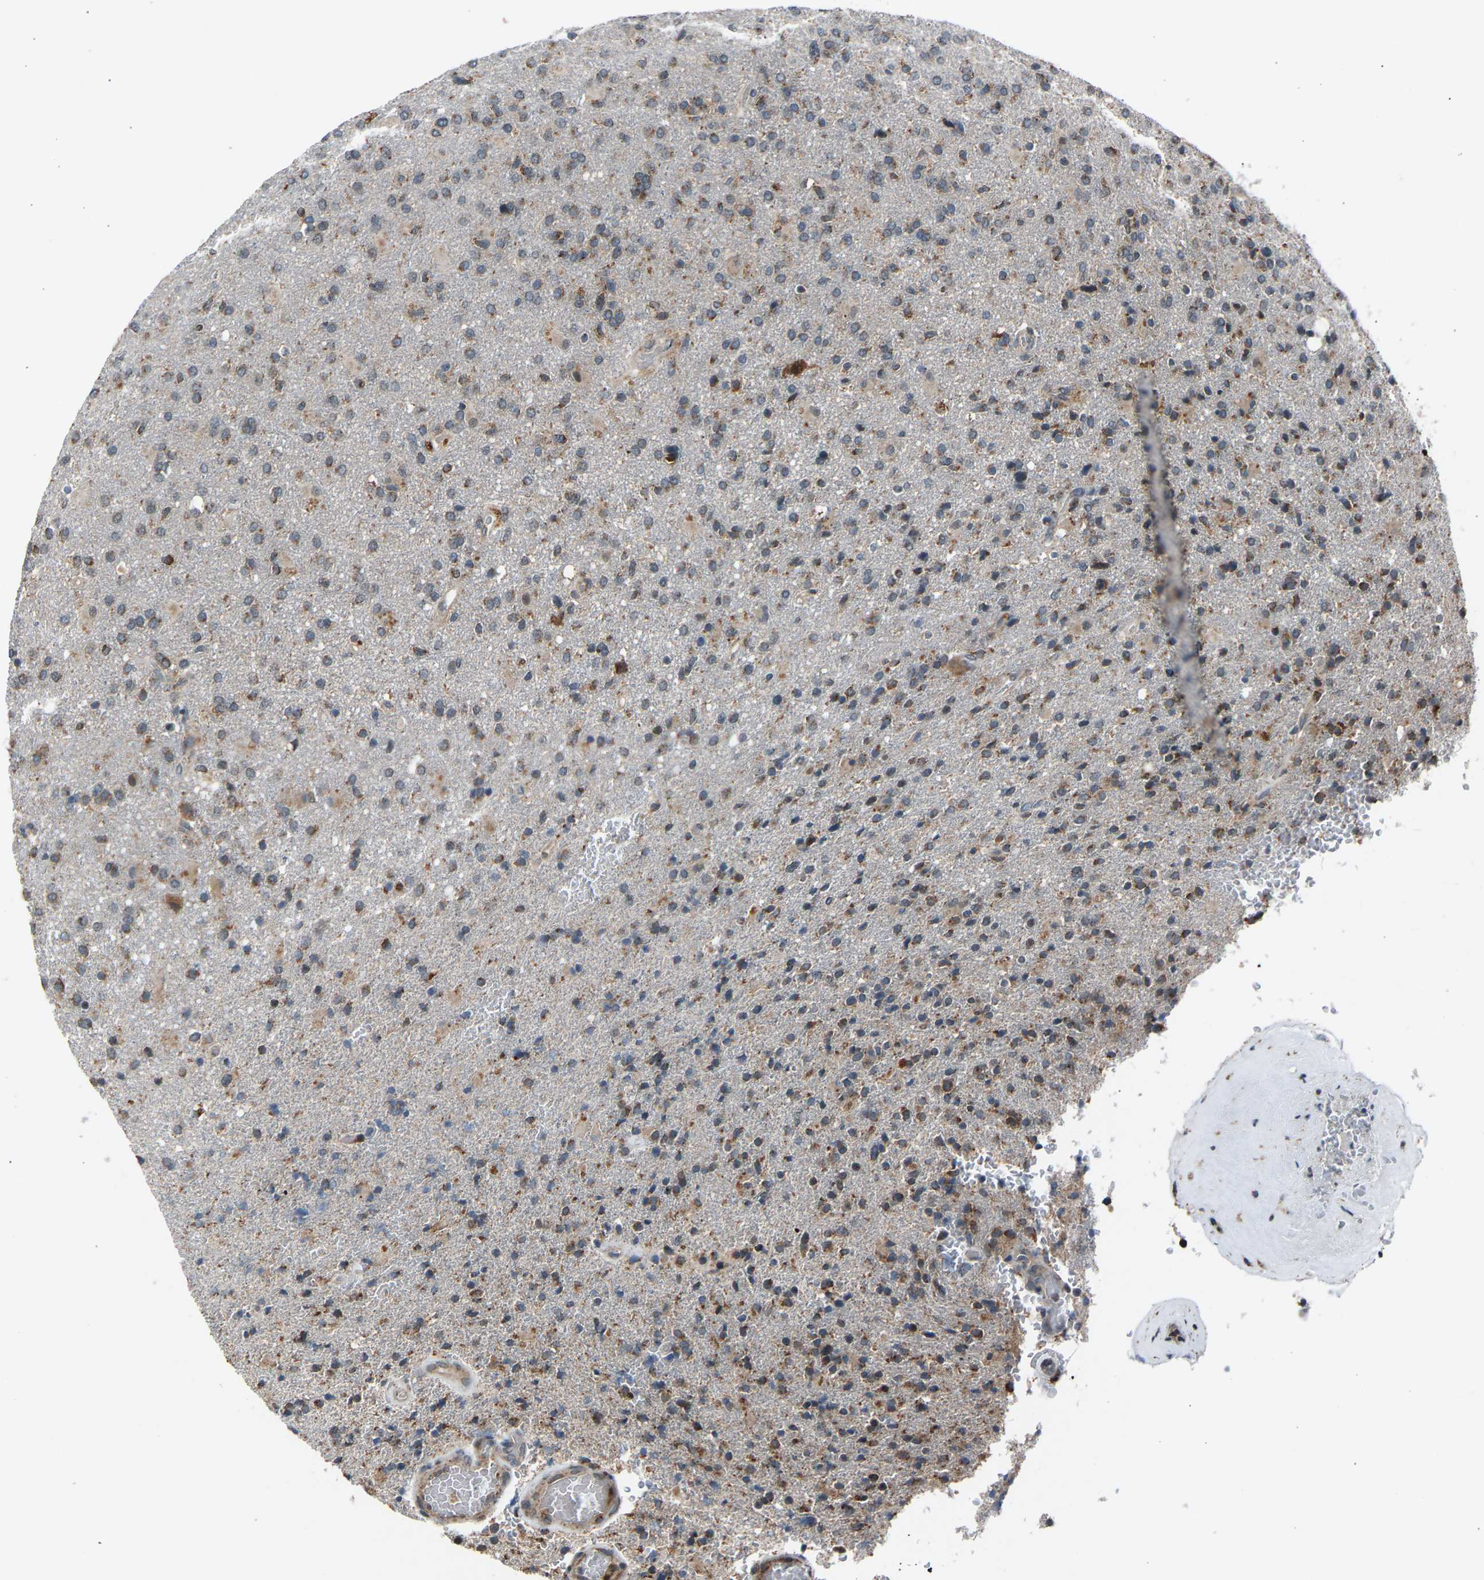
{"staining": {"intensity": "moderate", "quantity": "25%-75%", "location": "cytoplasmic/membranous"}, "tissue": "glioma", "cell_type": "Tumor cells", "image_type": "cancer", "snomed": [{"axis": "morphology", "description": "Glioma, malignant, High grade"}, {"axis": "topography", "description": "Brain"}], "caption": "Malignant glioma (high-grade) stained with a protein marker exhibits moderate staining in tumor cells.", "gene": "SLIRP", "patient": {"sex": "male", "age": 72}}